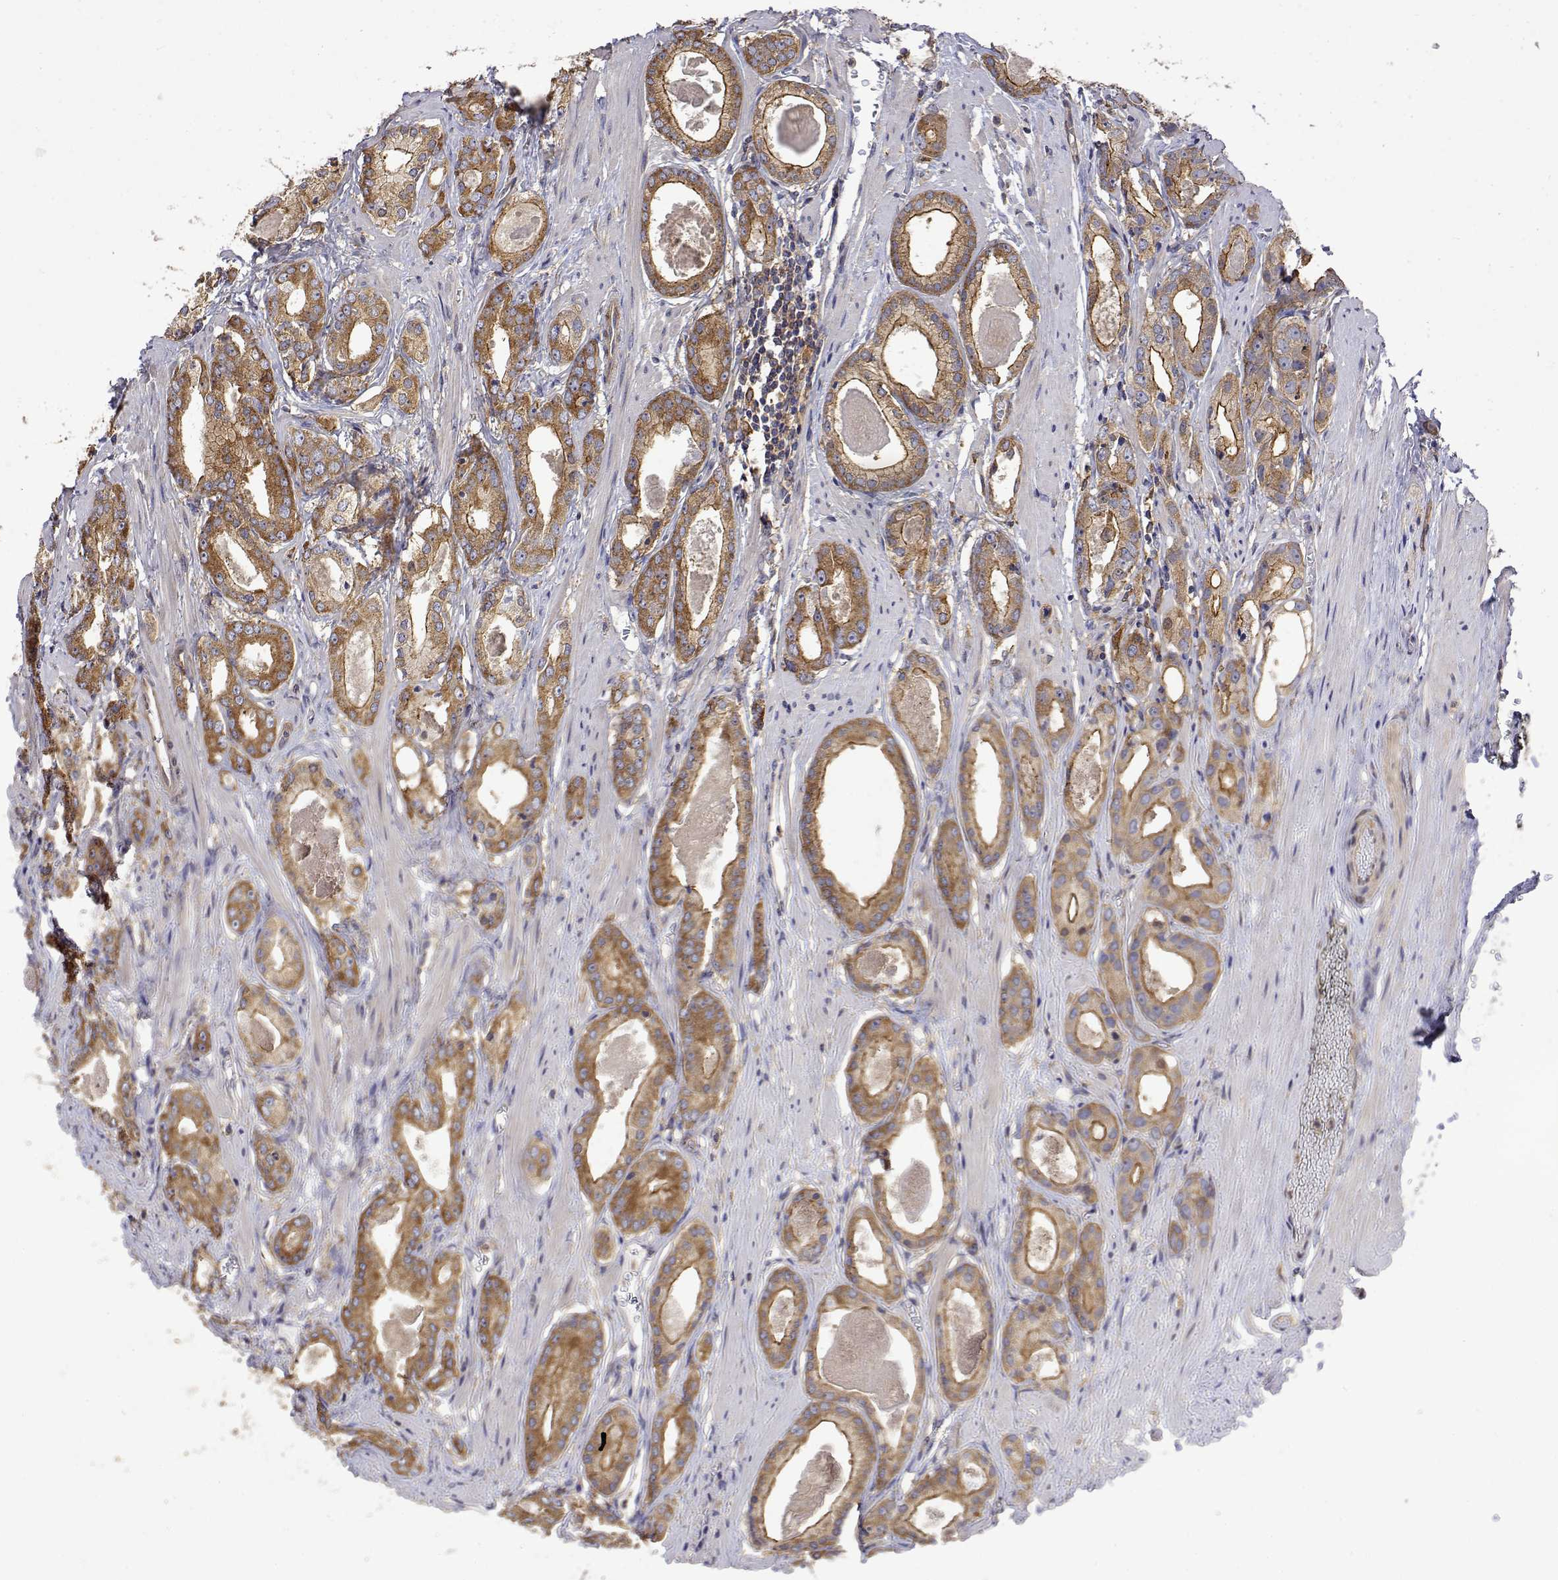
{"staining": {"intensity": "moderate", "quantity": ">75%", "location": "cytoplasmic/membranous"}, "tissue": "prostate cancer", "cell_type": "Tumor cells", "image_type": "cancer", "snomed": [{"axis": "morphology", "description": "Adenocarcinoma, NOS"}, {"axis": "morphology", "description": "Adenocarcinoma, Low grade"}, {"axis": "topography", "description": "Prostate"}], "caption": "Prostate adenocarcinoma (low-grade) stained with IHC displays moderate cytoplasmic/membranous expression in about >75% of tumor cells.", "gene": "PACSIN2", "patient": {"sex": "male", "age": 64}}